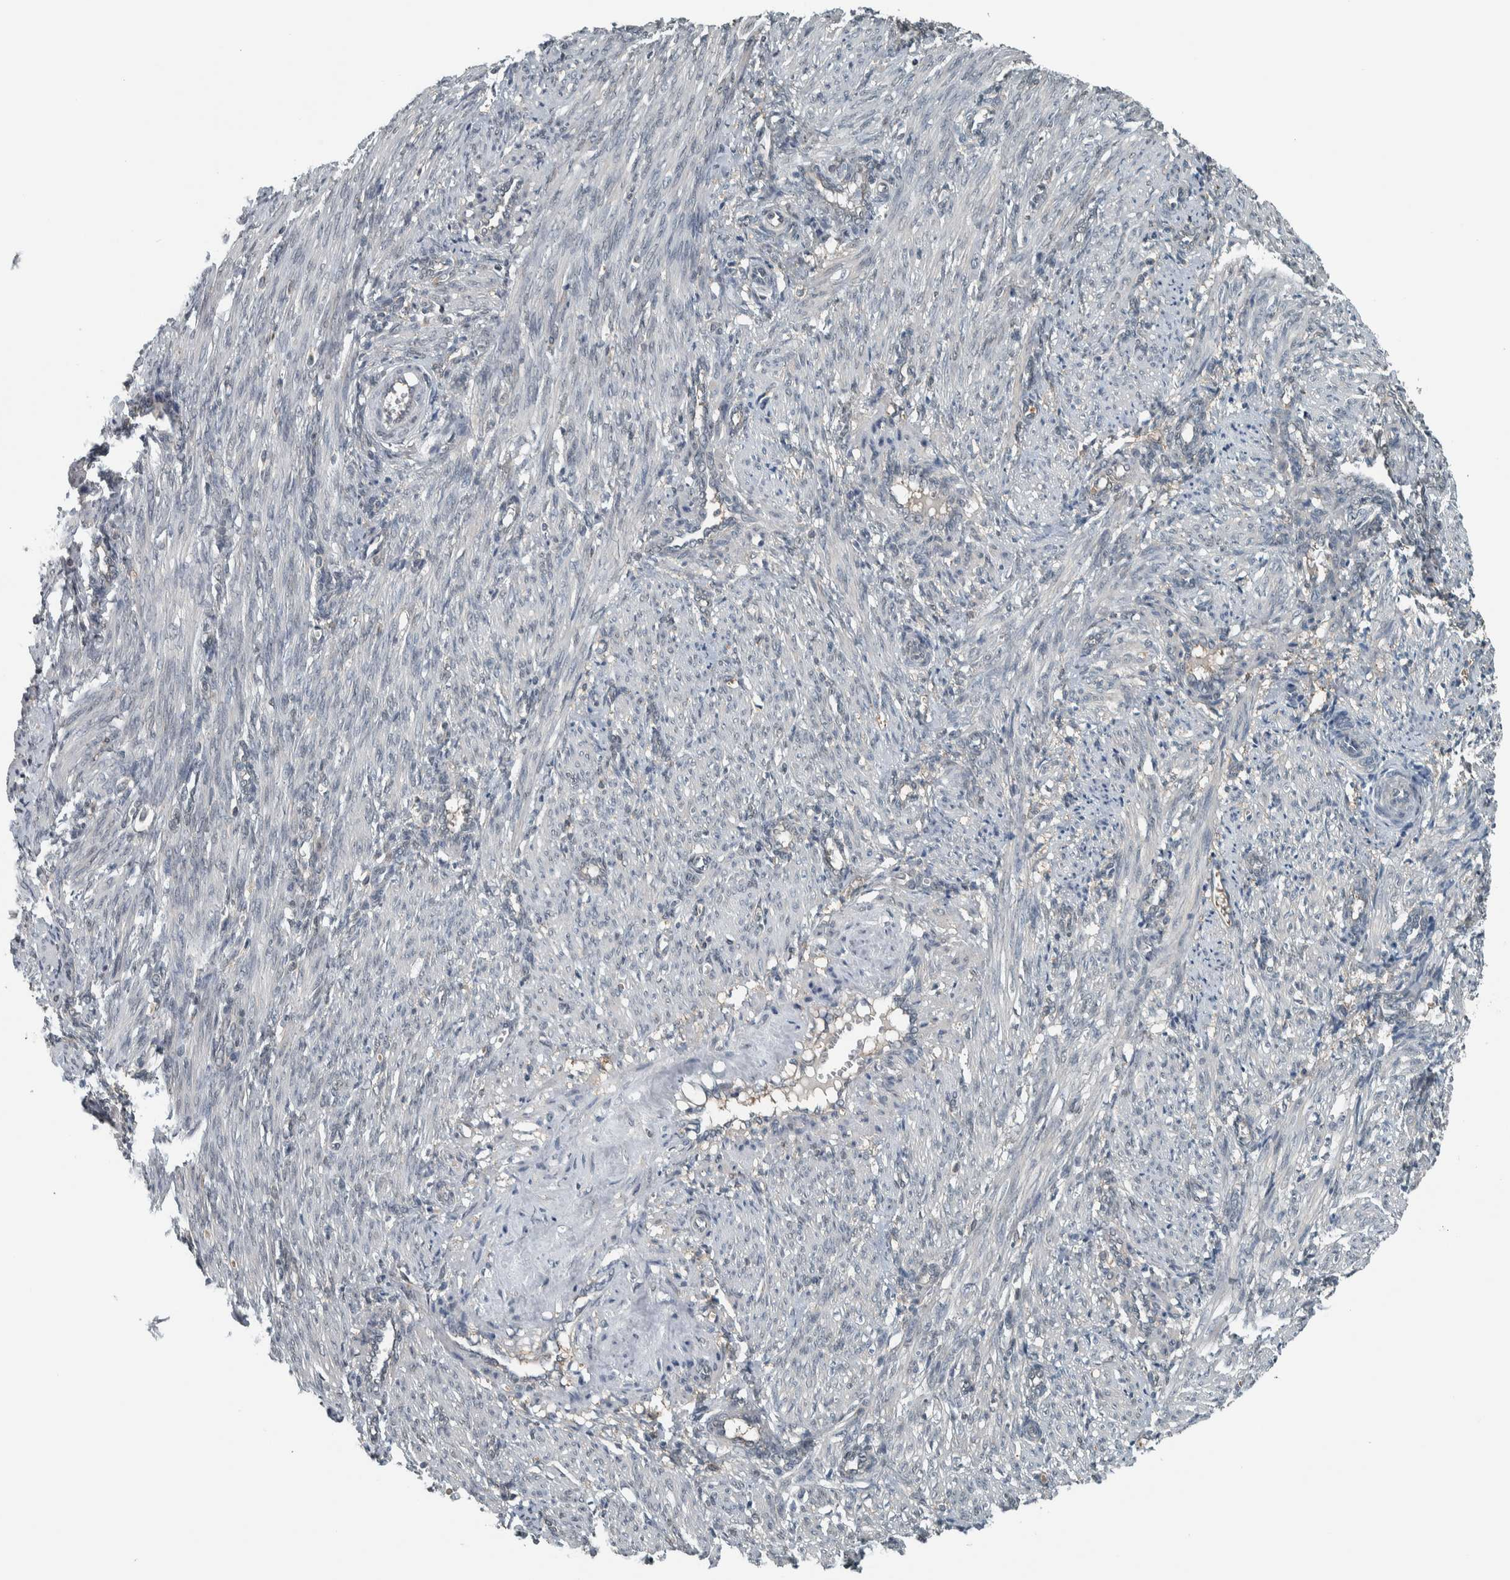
{"staining": {"intensity": "negative", "quantity": "none", "location": "none"}, "tissue": "smooth muscle", "cell_type": "Smooth muscle cells", "image_type": "normal", "snomed": [{"axis": "morphology", "description": "Normal tissue, NOS"}, {"axis": "topography", "description": "Endometrium"}], "caption": "Immunohistochemical staining of normal smooth muscle demonstrates no significant positivity in smooth muscle cells. The staining was performed using DAB to visualize the protein expression in brown, while the nuclei were stained in blue with hematoxylin (Magnification: 20x).", "gene": "ALAD", "patient": {"sex": "female", "age": 33}}